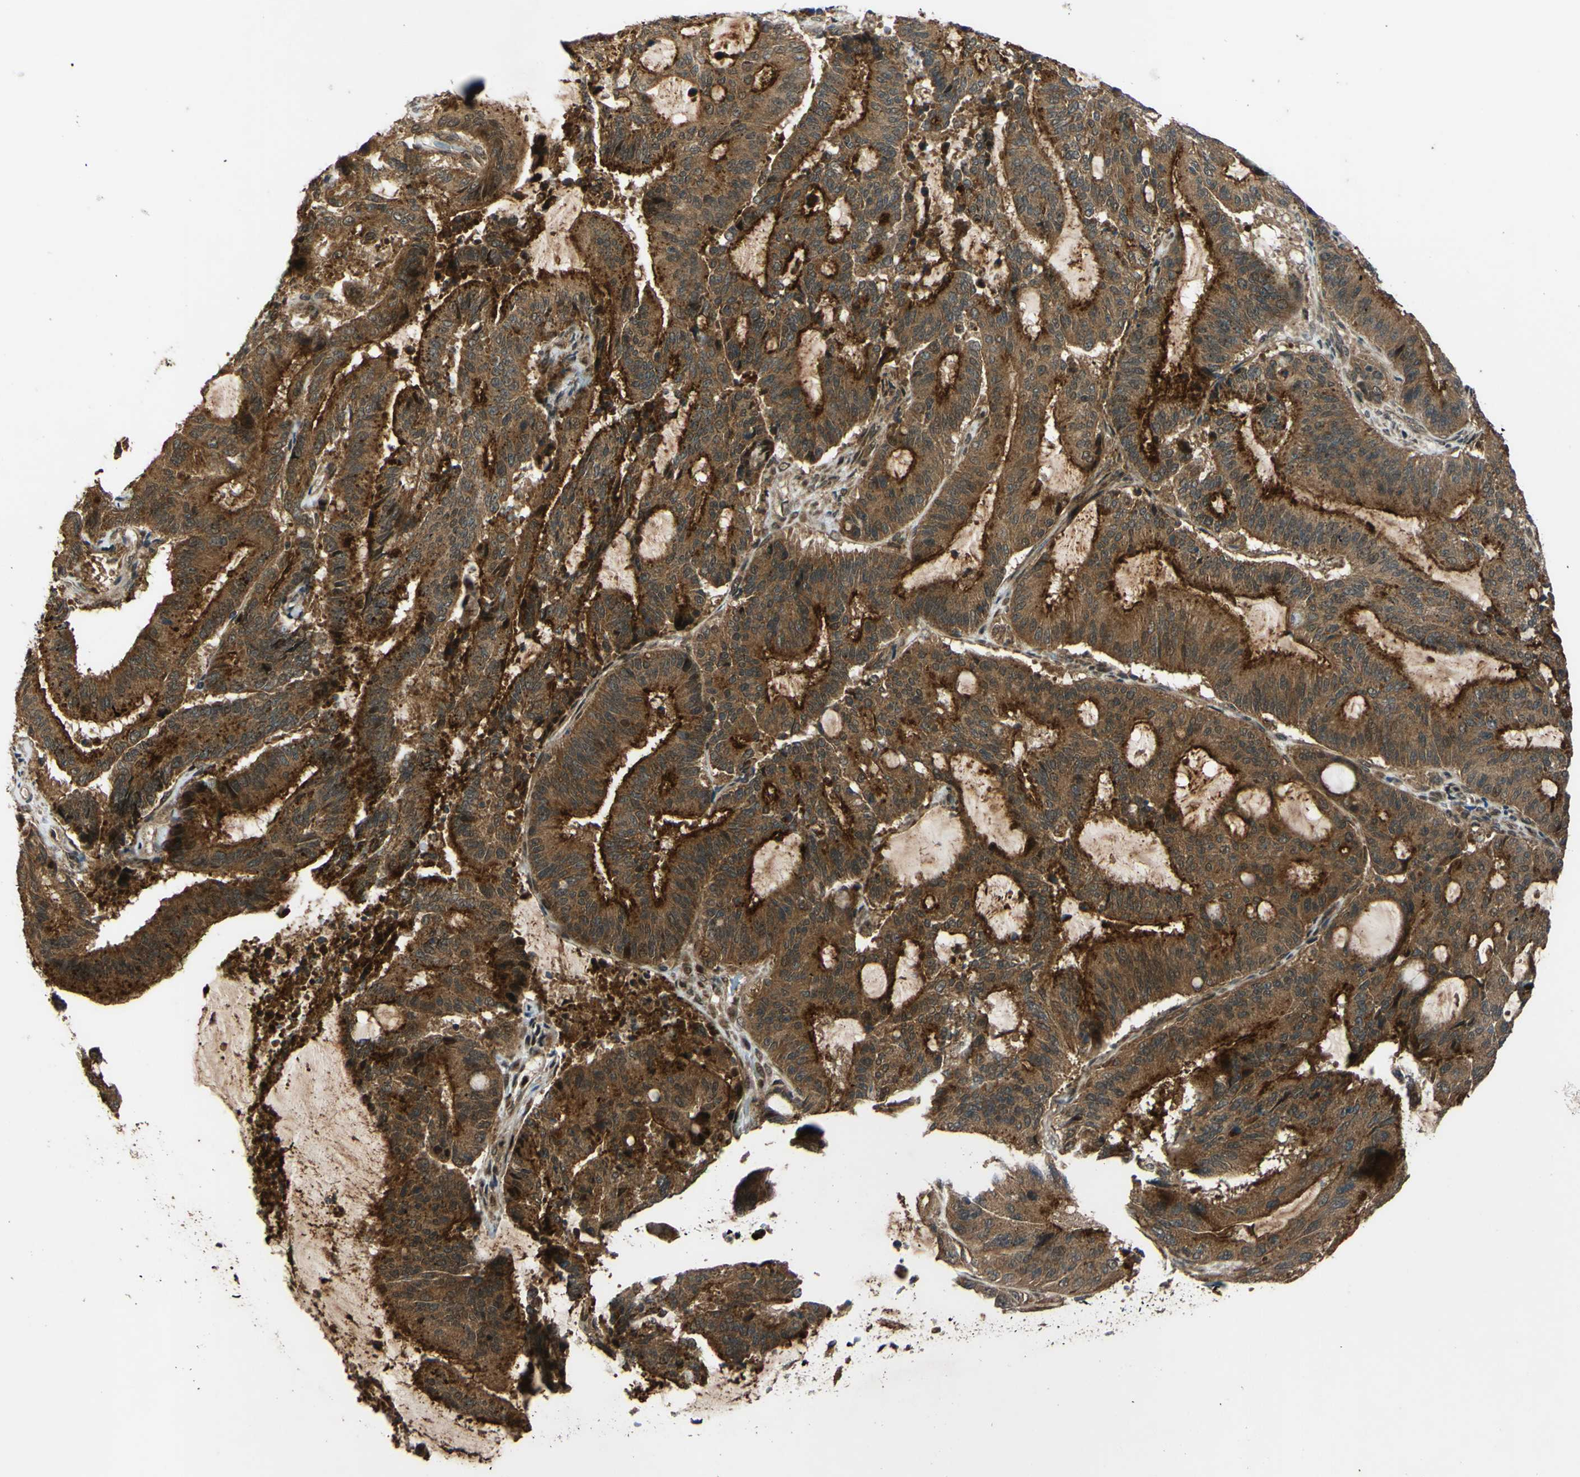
{"staining": {"intensity": "strong", "quantity": ">75%", "location": "cytoplasmic/membranous"}, "tissue": "liver cancer", "cell_type": "Tumor cells", "image_type": "cancer", "snomed": [{"axis": "morphology", "description": "Cholangiocarcinoma"}, {"axis": "topography", "description": "Liver"}], "caption": "Liver cholangiocarcinoma stained with IHC shows strong cytoplasmic/membranous expression in about >75% of tumor cells.", "gene": "ABCC8", "patient": {"sex": "female", "age": 73}}